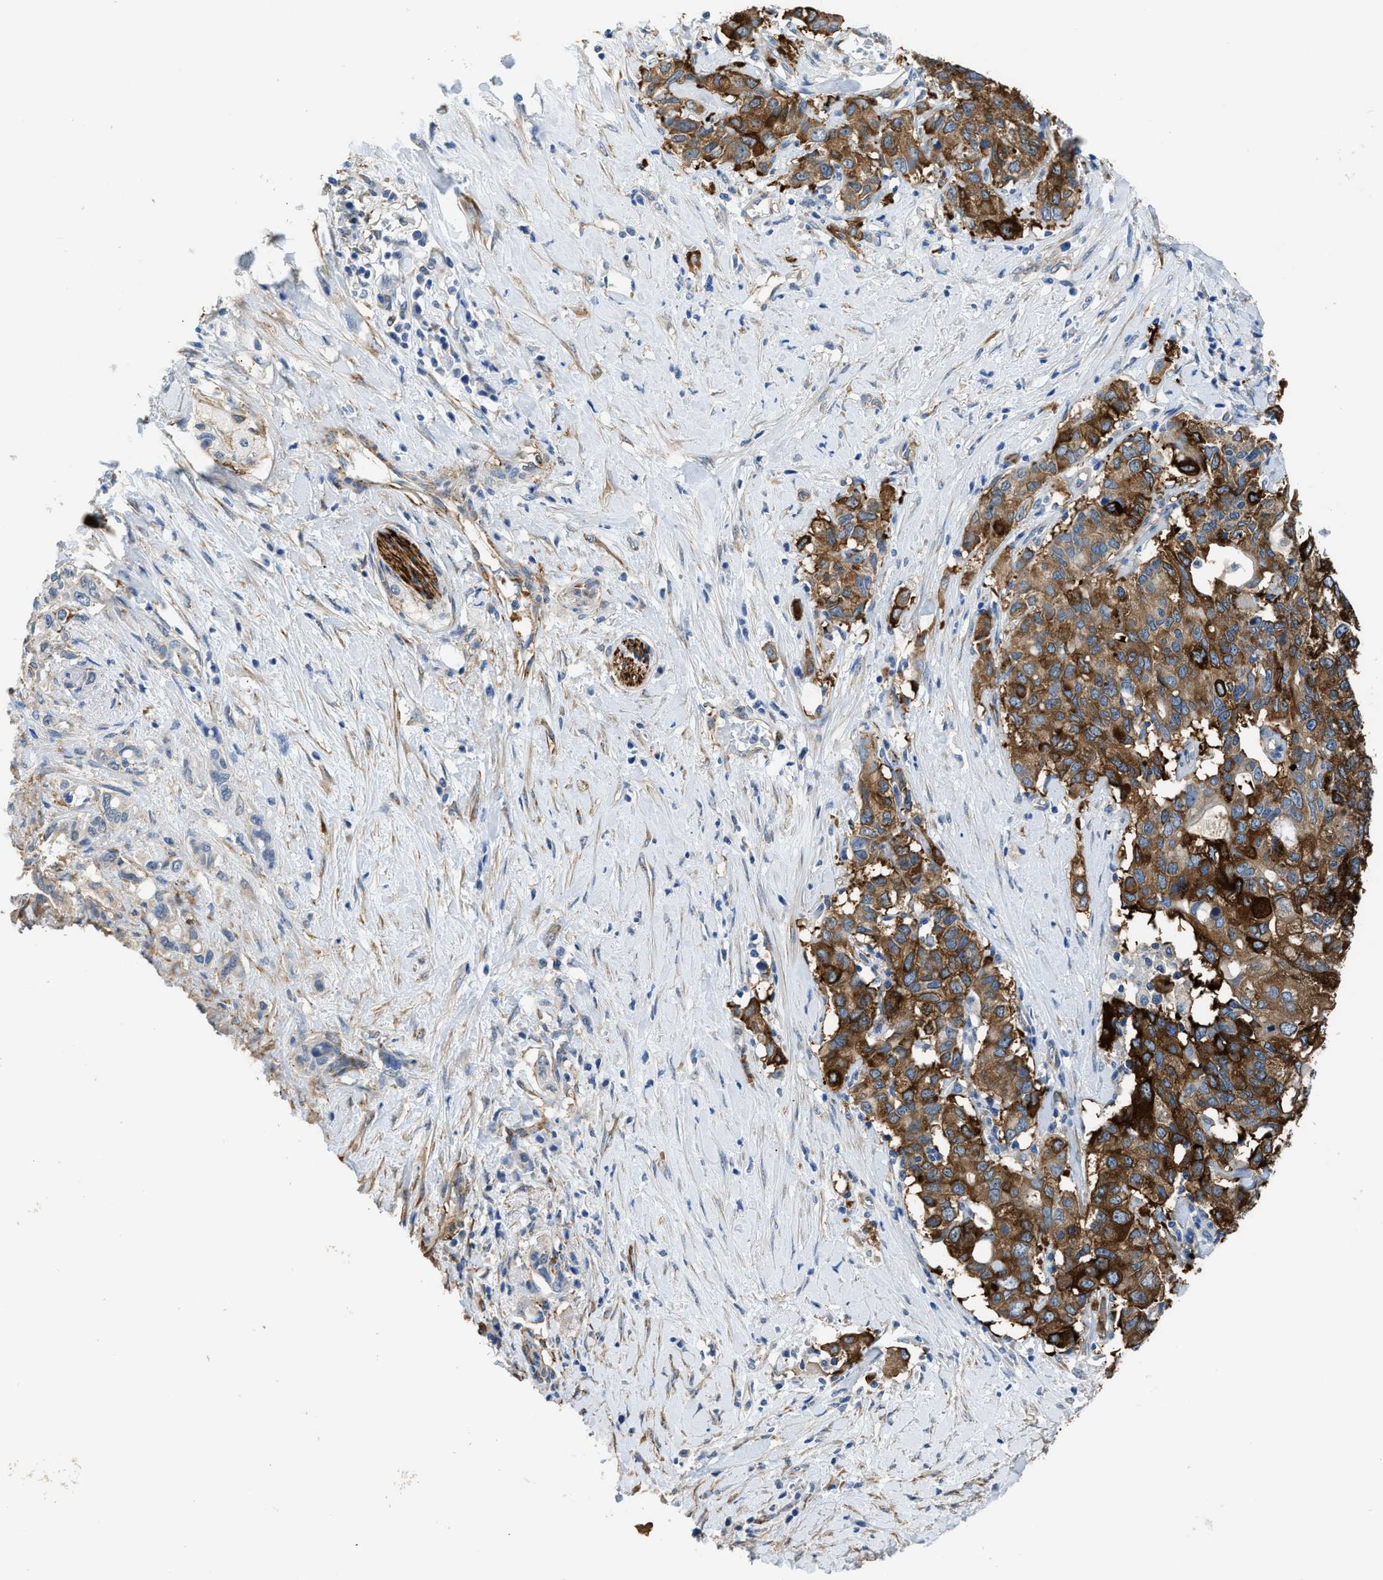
{"staining": {"intensity": "strong", "quantity": ">75%", "location": "cytoplasmic/membranous"}, "tissue": "pancreatic cancer", "cell_type": "Tumor cells", "image_type": "cancer", "snomed": [{"axis": "morphology", "description": "Adenocarcinoma, NOS"}, {"axis": "topography", "description": "Pancreas"}], "caption": "The histopathology image exhibits a brown stain indicating the presence of a protein in the cytoplasmic/membranous of tumor cells in pancreatic adenocarcinoma.", "gene": "ZSWIM5", "patient": {"sex": "female", "age": 56}}